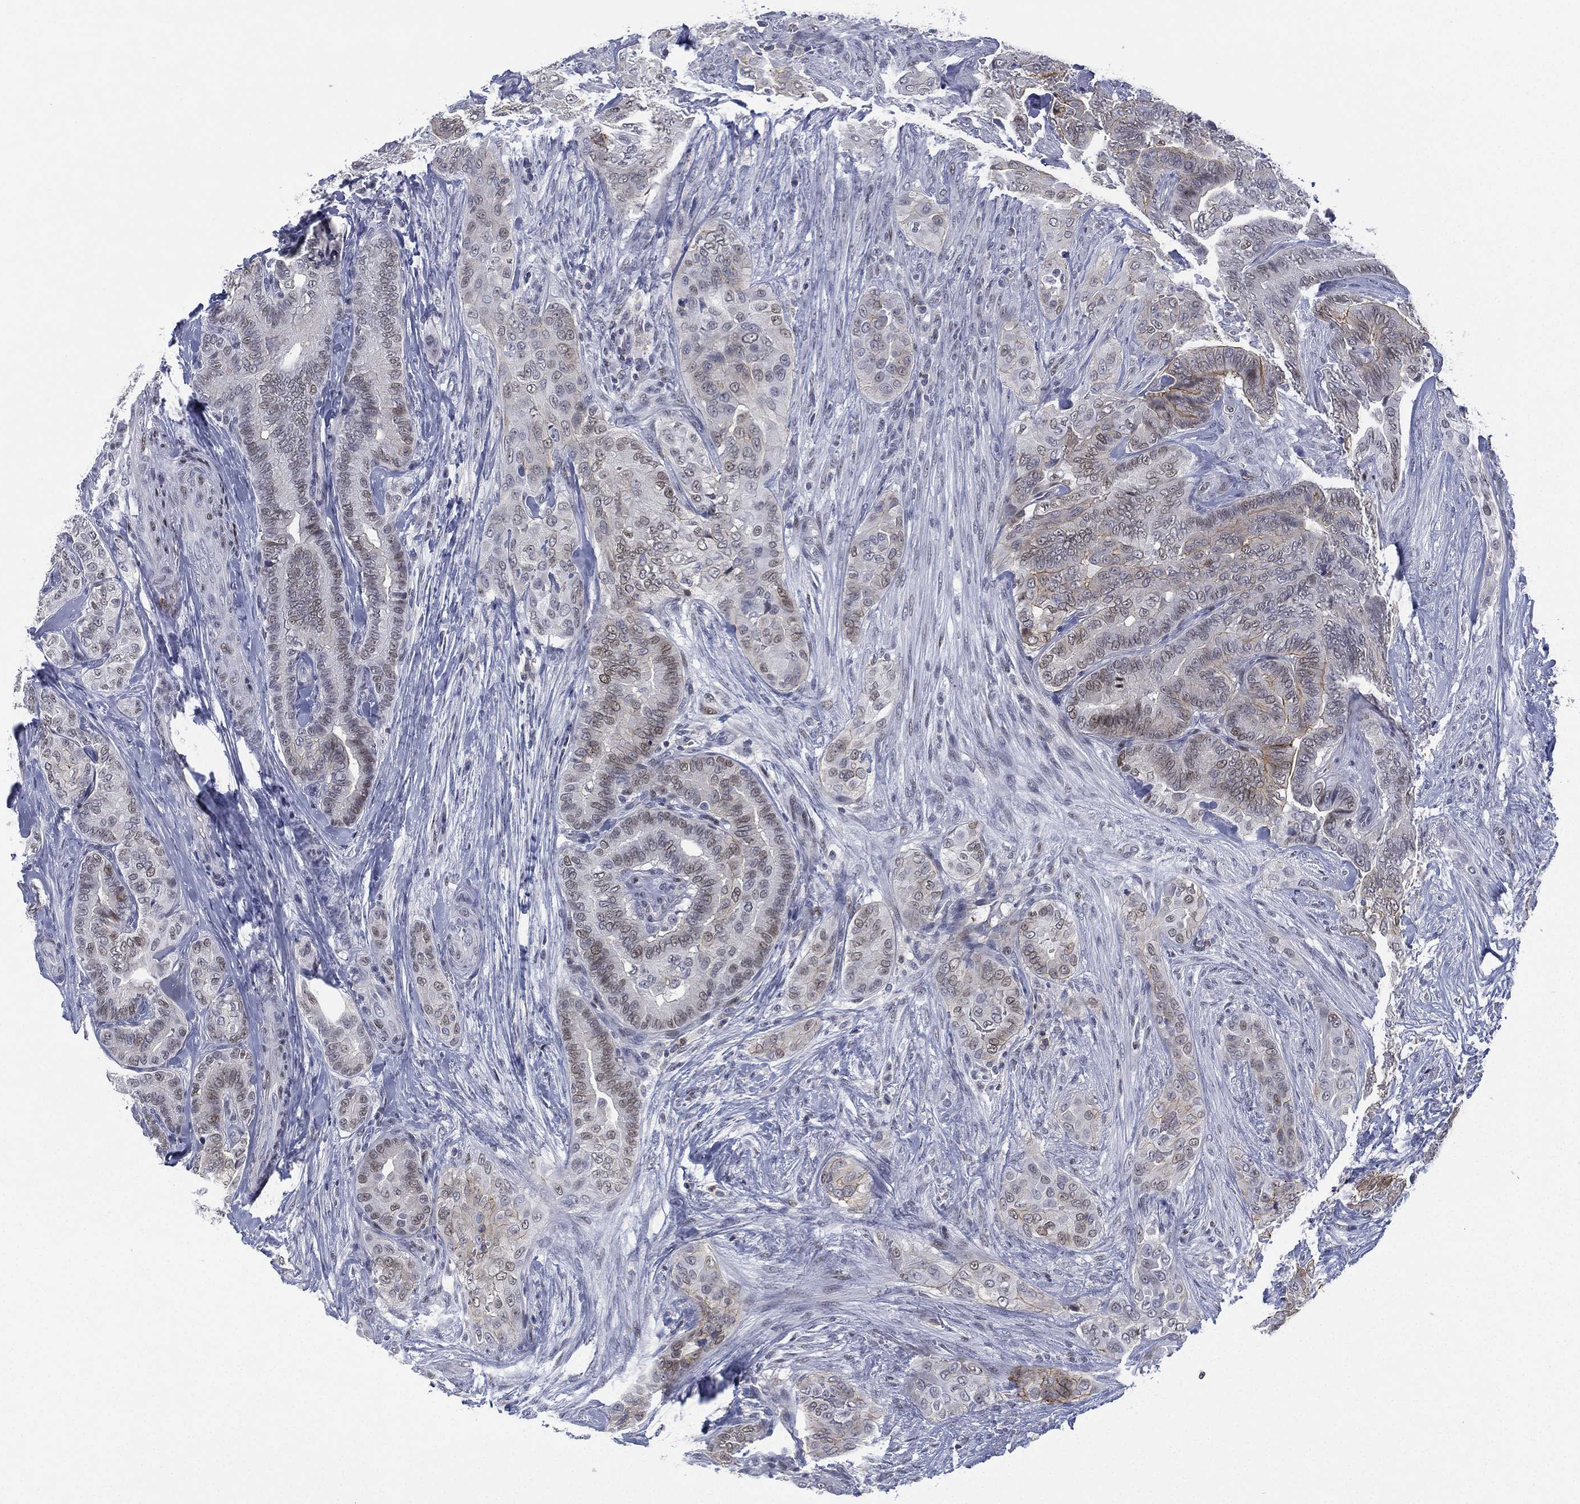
{"staining": {"intensity": "moderate", "quantity": "<25%", "location": "cytoplasmic/membranous"}, "tissue": "thyroid cancer", "cell_type": "Tumor cells", "image_type": "cancer", "snomed": [{"axis": "morphology", "description": "Papillary adenocarcinoma, NOS"}, {"axis": "topography", "description": "Thyroid gland"}], "caption": "Protein staining of thyroid cancer (papillary adenocarcinoma) tissue demonstrates moderate cytoplasmic/membranous staining in about <25% of tumor cells.", "gene": "ZNF711", "patient": {"sex": "male", "age": 61}}